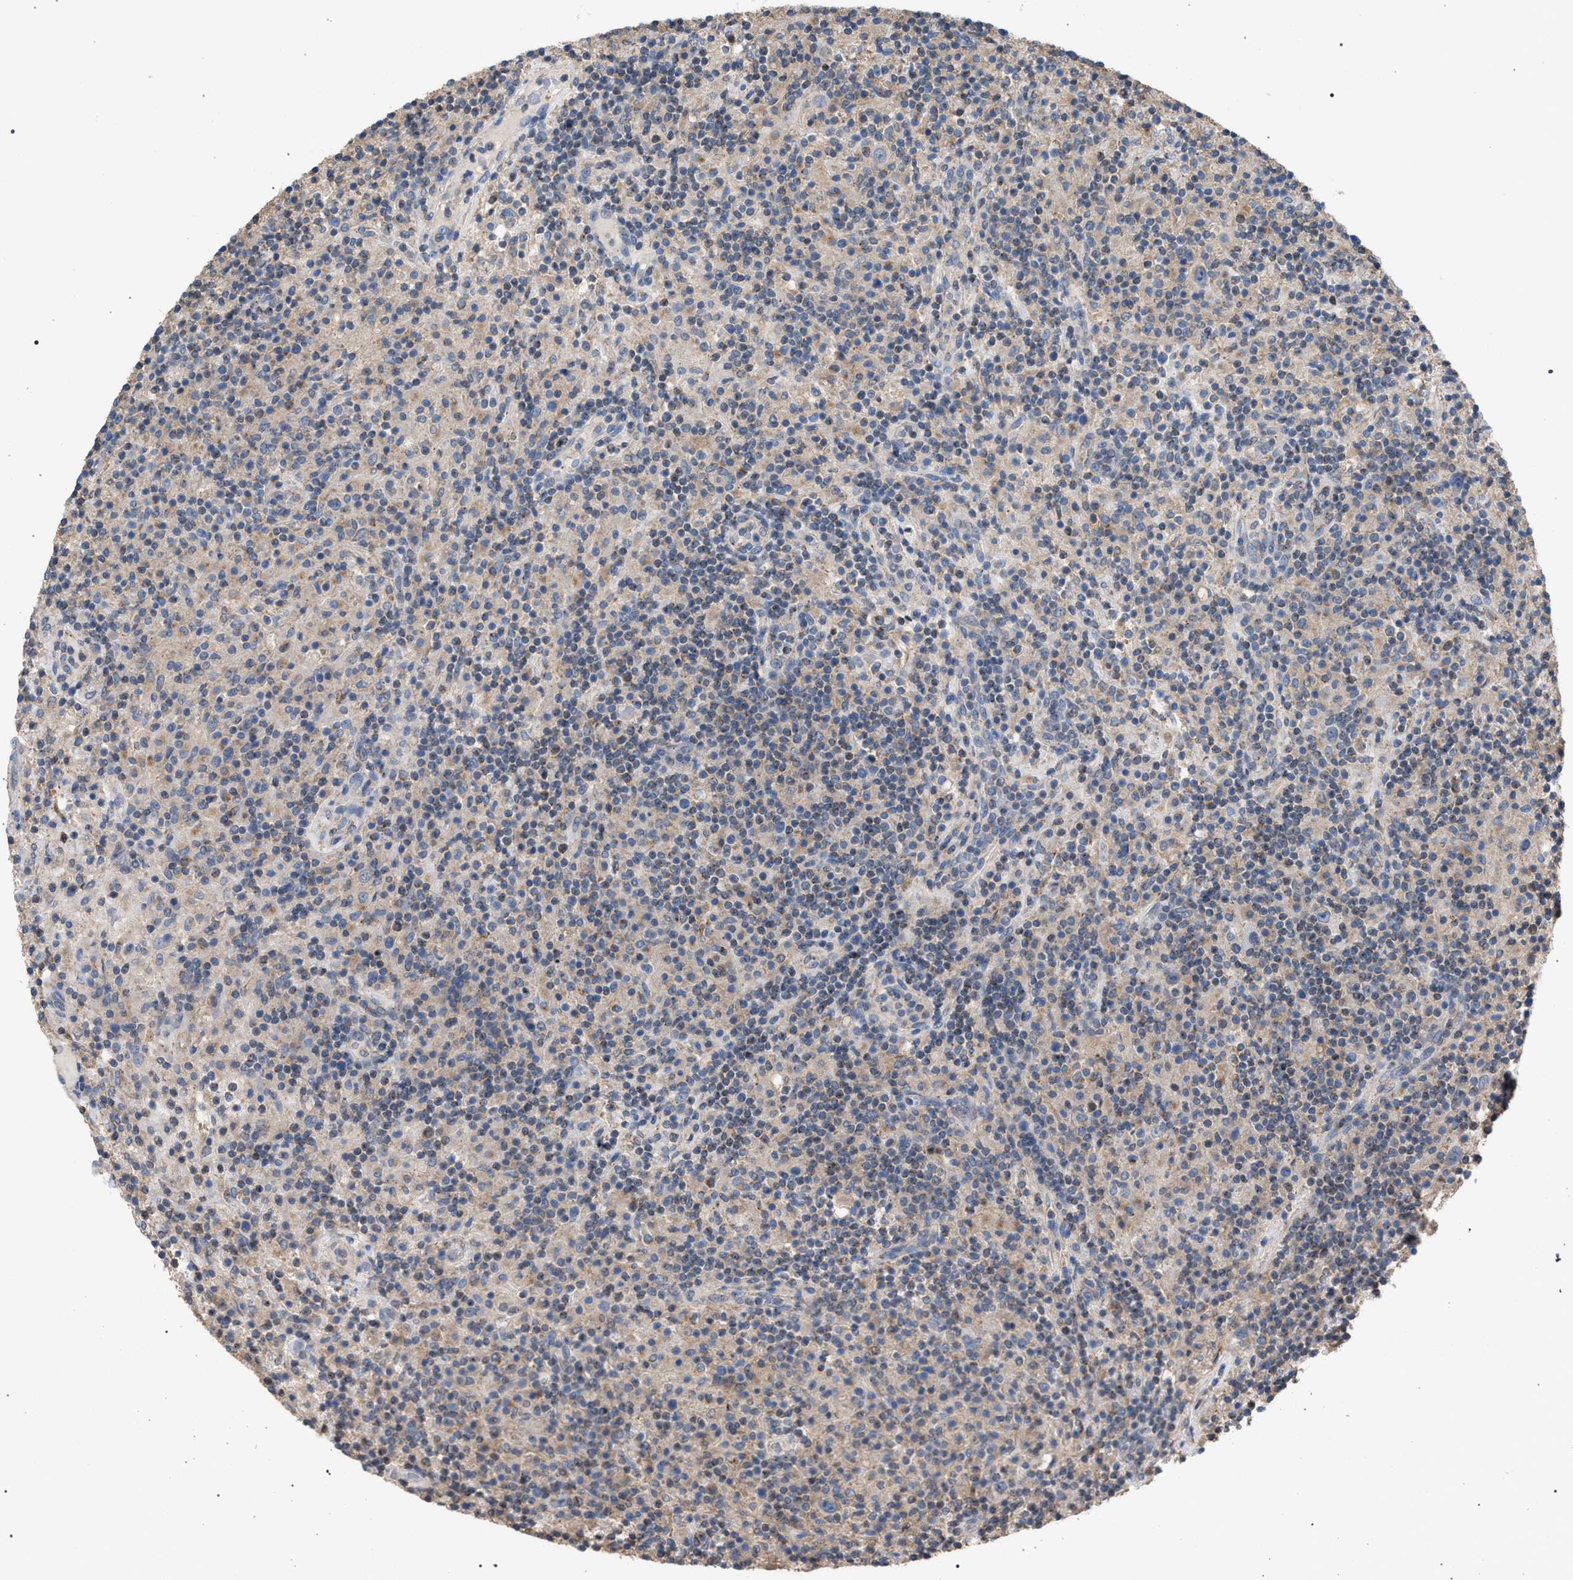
{"staining": {"intensity": "negative", "quantity": "none", "location": "none"}, "tissue": "lymphoma", "cell_type": "Tumor cells", "image_type": "cancer", "snomed": [{"axis": "morphology", "description": "Hodgkin's disease, NOS"}, {"axis": "topography", "description": "Lymph node"}], "caption": "An immunohistochemistry image of lymphoma is shown. There is no staining in tumor cells of lymphoma.", "gene": "VPS13A", "patient": {"sex": "male", "age": 70}}